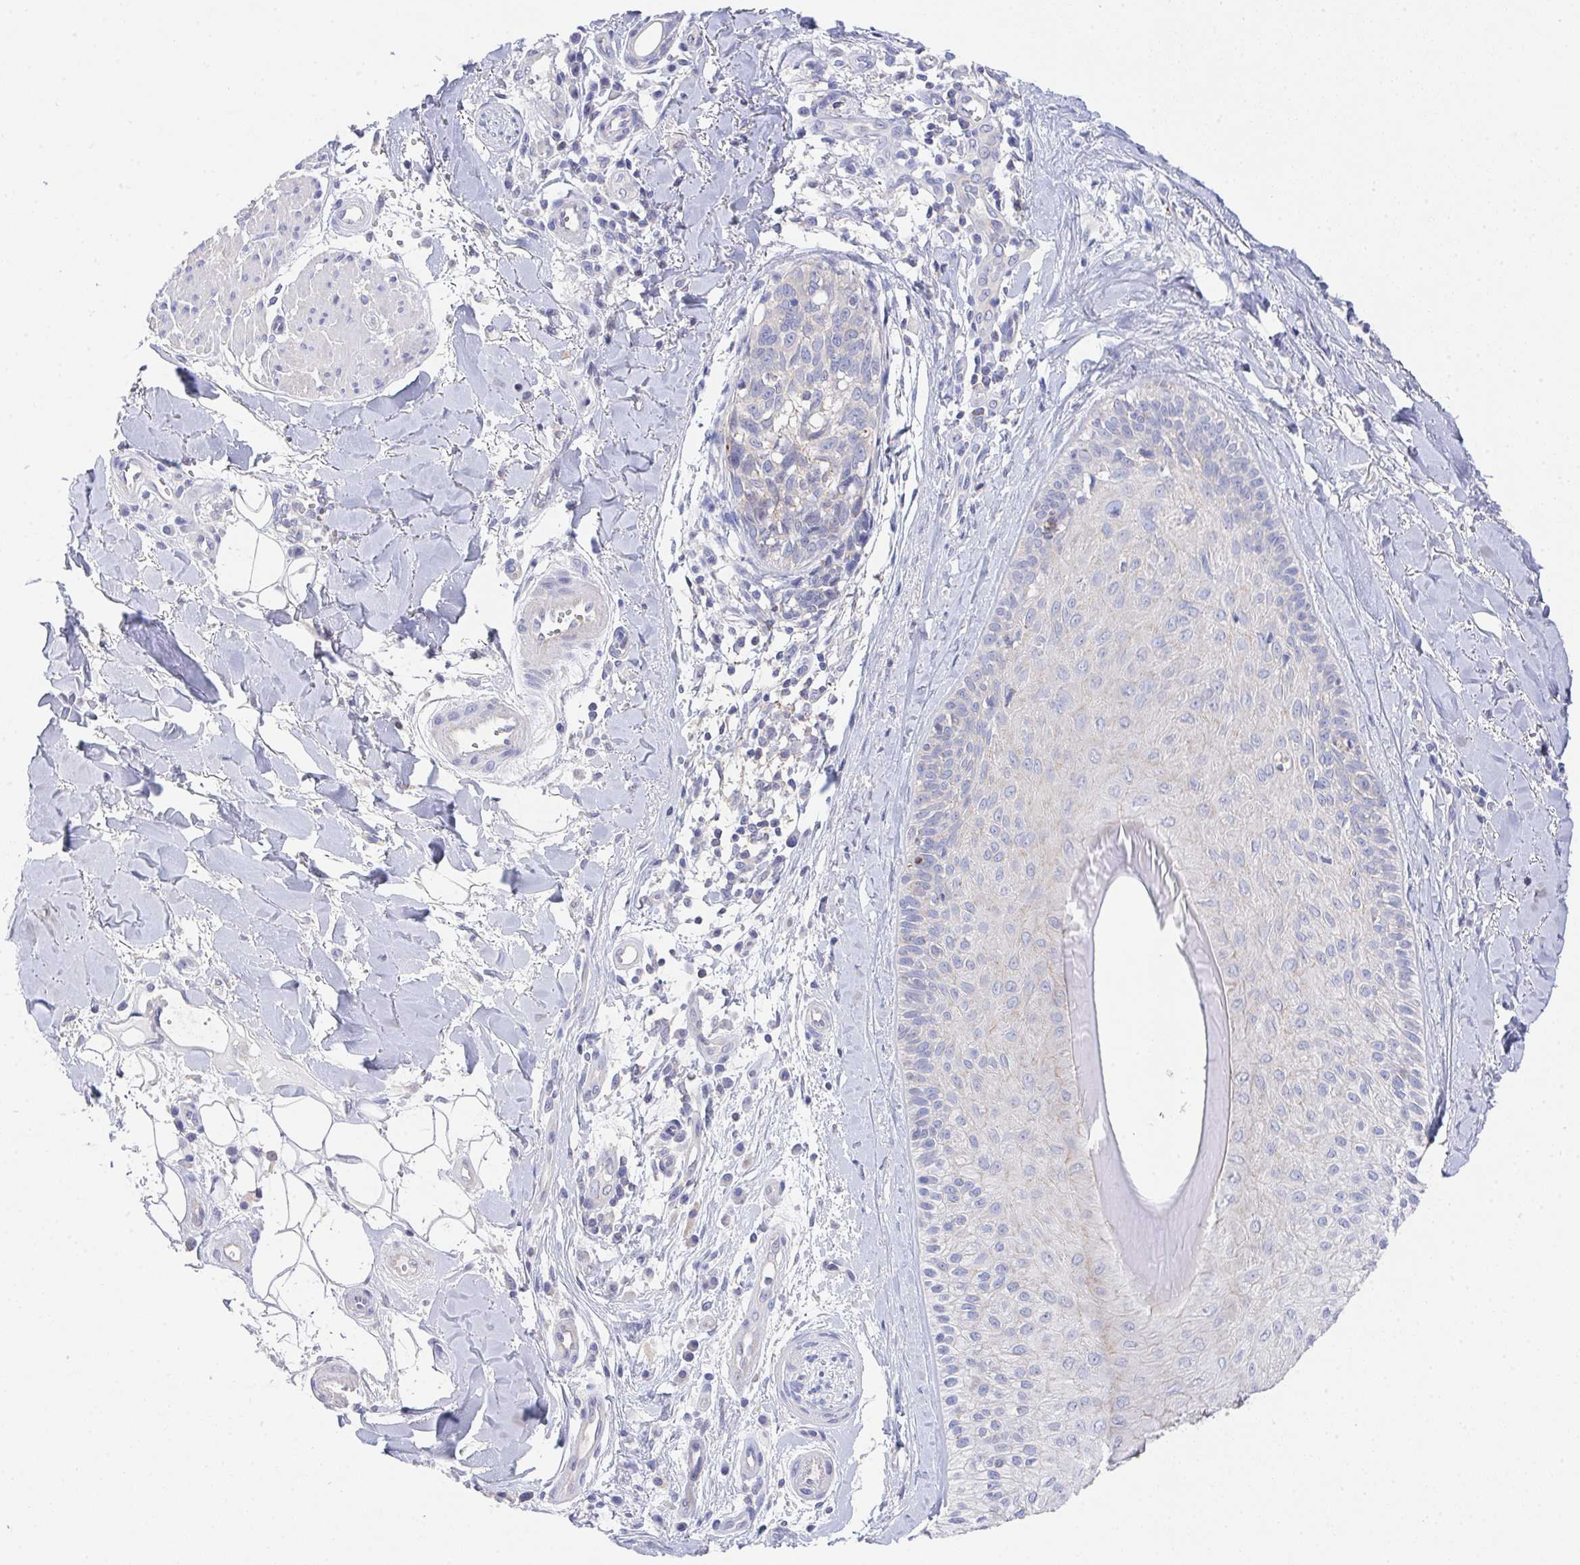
{"staining": {"intensity": "negative", "quantity": "none", "location": "none"}, "tissue": "melanoma", "cell_type": "Tumor cells", "image_type": "cancer", "snomed": [{"axis": "morphology", "description": "Malignant melanoma, NOS"}, {"axis": "topography", "description": "Skin"}], "caption": "High magnification brightfield microscopy of melanoma stained with DAB (brown) and counterstained with hematoxylin (blue): tumor cells show no significant staining.", "gene": "PRG3", "patient": {"sex": "male", "age": 48}}